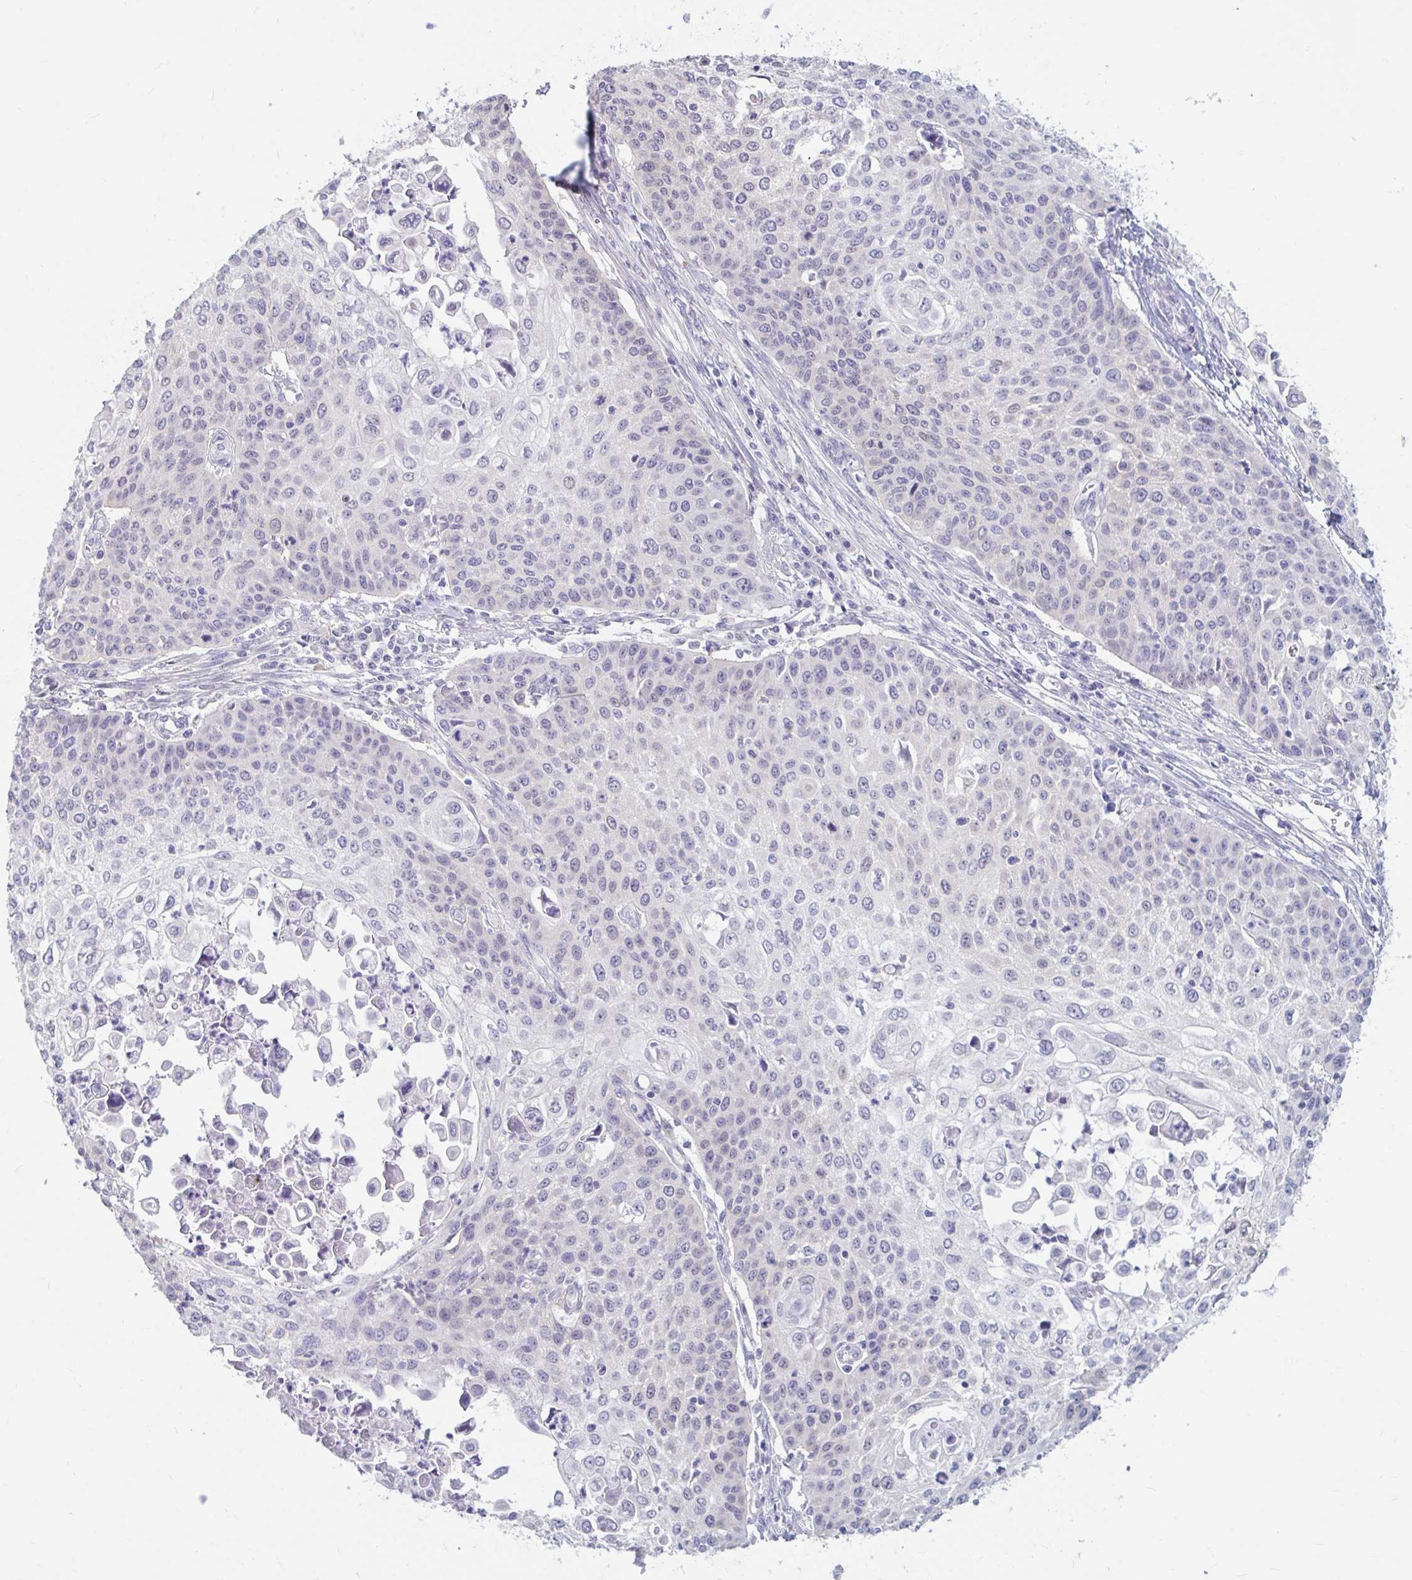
{"staining": {"intensity": "negative", "quantity": "none", "location": "none"}, "tissue": "cervical cancer", "cell_type": "Tumor cells", "image_type": "cancer", "snomed": [{"axis": "morphology", "description": "Squamous cell carcinoma, NOS"}, {"axis": "topography", "description": "Cervix"}], "caption": "A high-resolution photomicrograph shows immunohistochemistry (IHC) staining of cervical squamous cell carcinoma, which exhibits no significant expression in tumor cells. (Brightfield microscopy of DAB (3,3'-diaminobenzidine) immunohistochemistry at high magnification).", "gene": "ADH1A", "patient": {"sex": "female", "age": 65}}